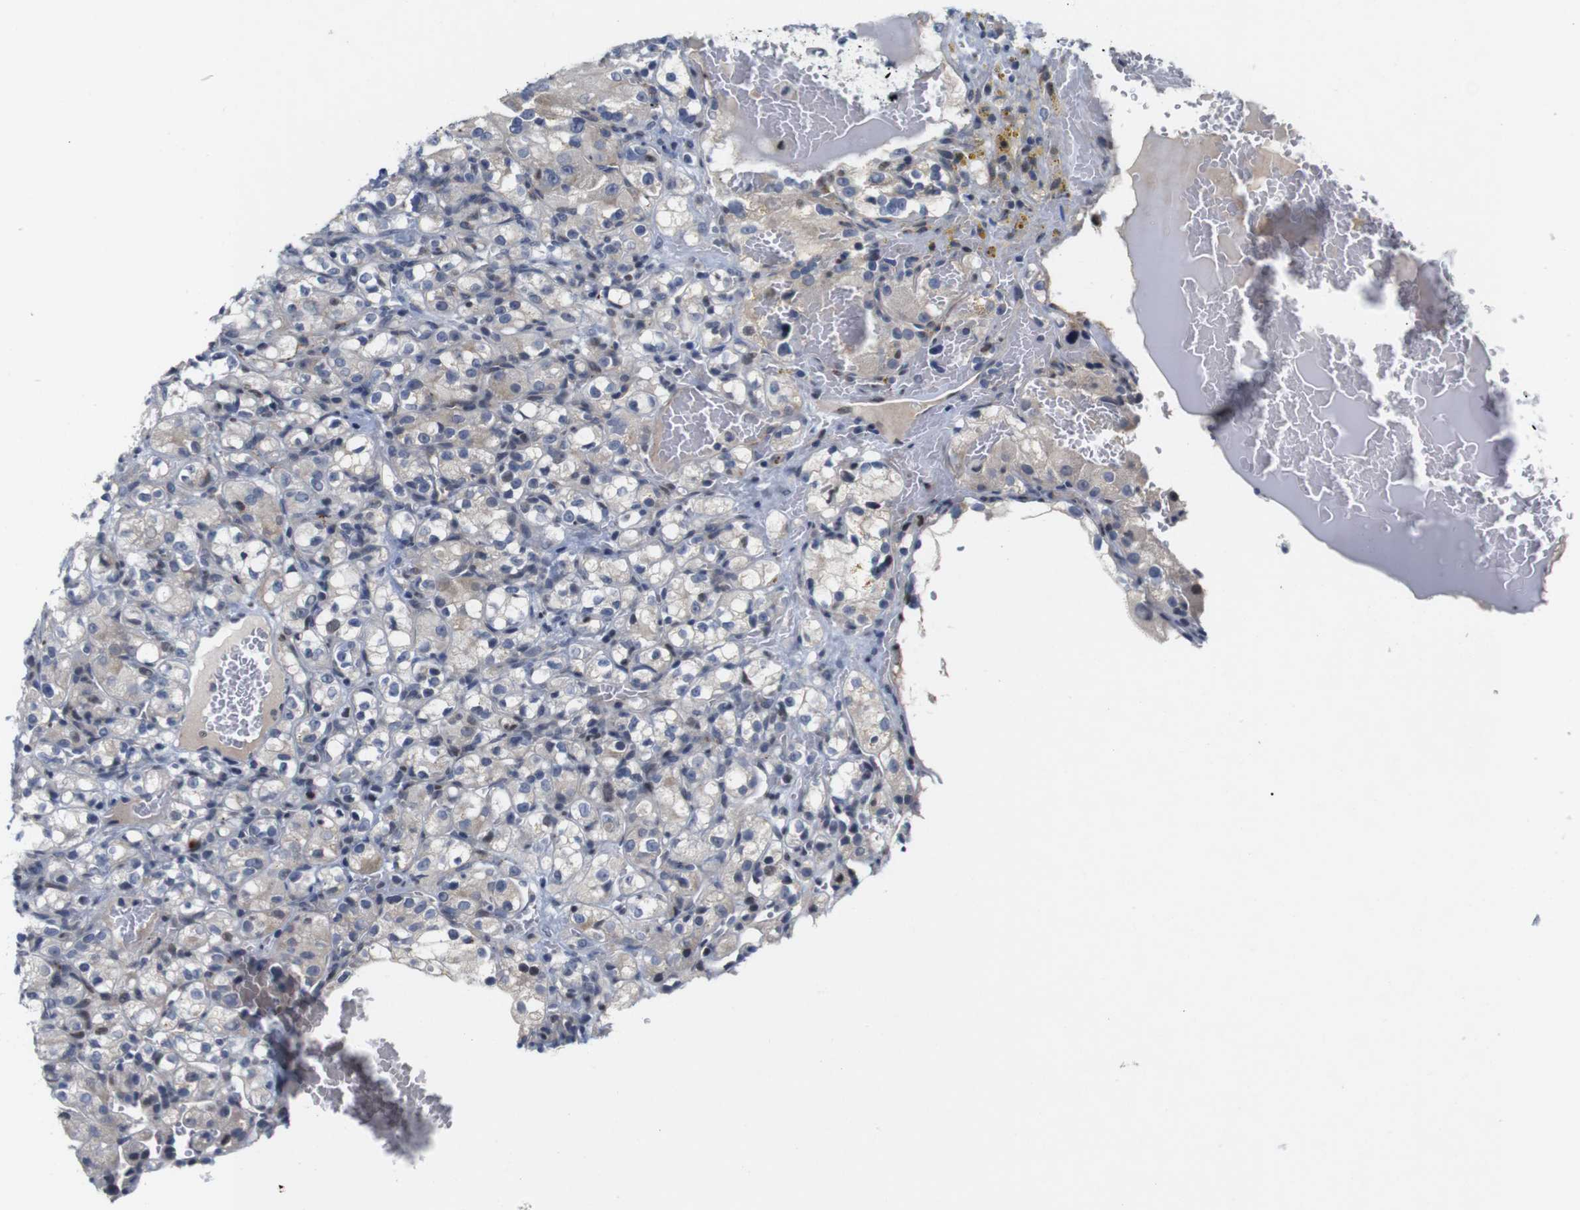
{"staining": {"intensity": "weak", "quantity": "<25%", "location": "cytoplasmic/membranous"}, "tissue": "renal cancer", "cell_type": "Tumor cells", "image_type": "cancer", "snomed": [{"axis": "morphology", "description": "Normal tissue, NOS"}, {"axis": "morphology", "description": "Adenocarcinoma, NOS"}, {"axis": "topography", "description": "Kidney"}], "caption": "There is no significant expression in tumor cells of renal cancer (adenocarcinoma).", "gene": "CYB561", "patient": {"sex": "male", "age": 61}}